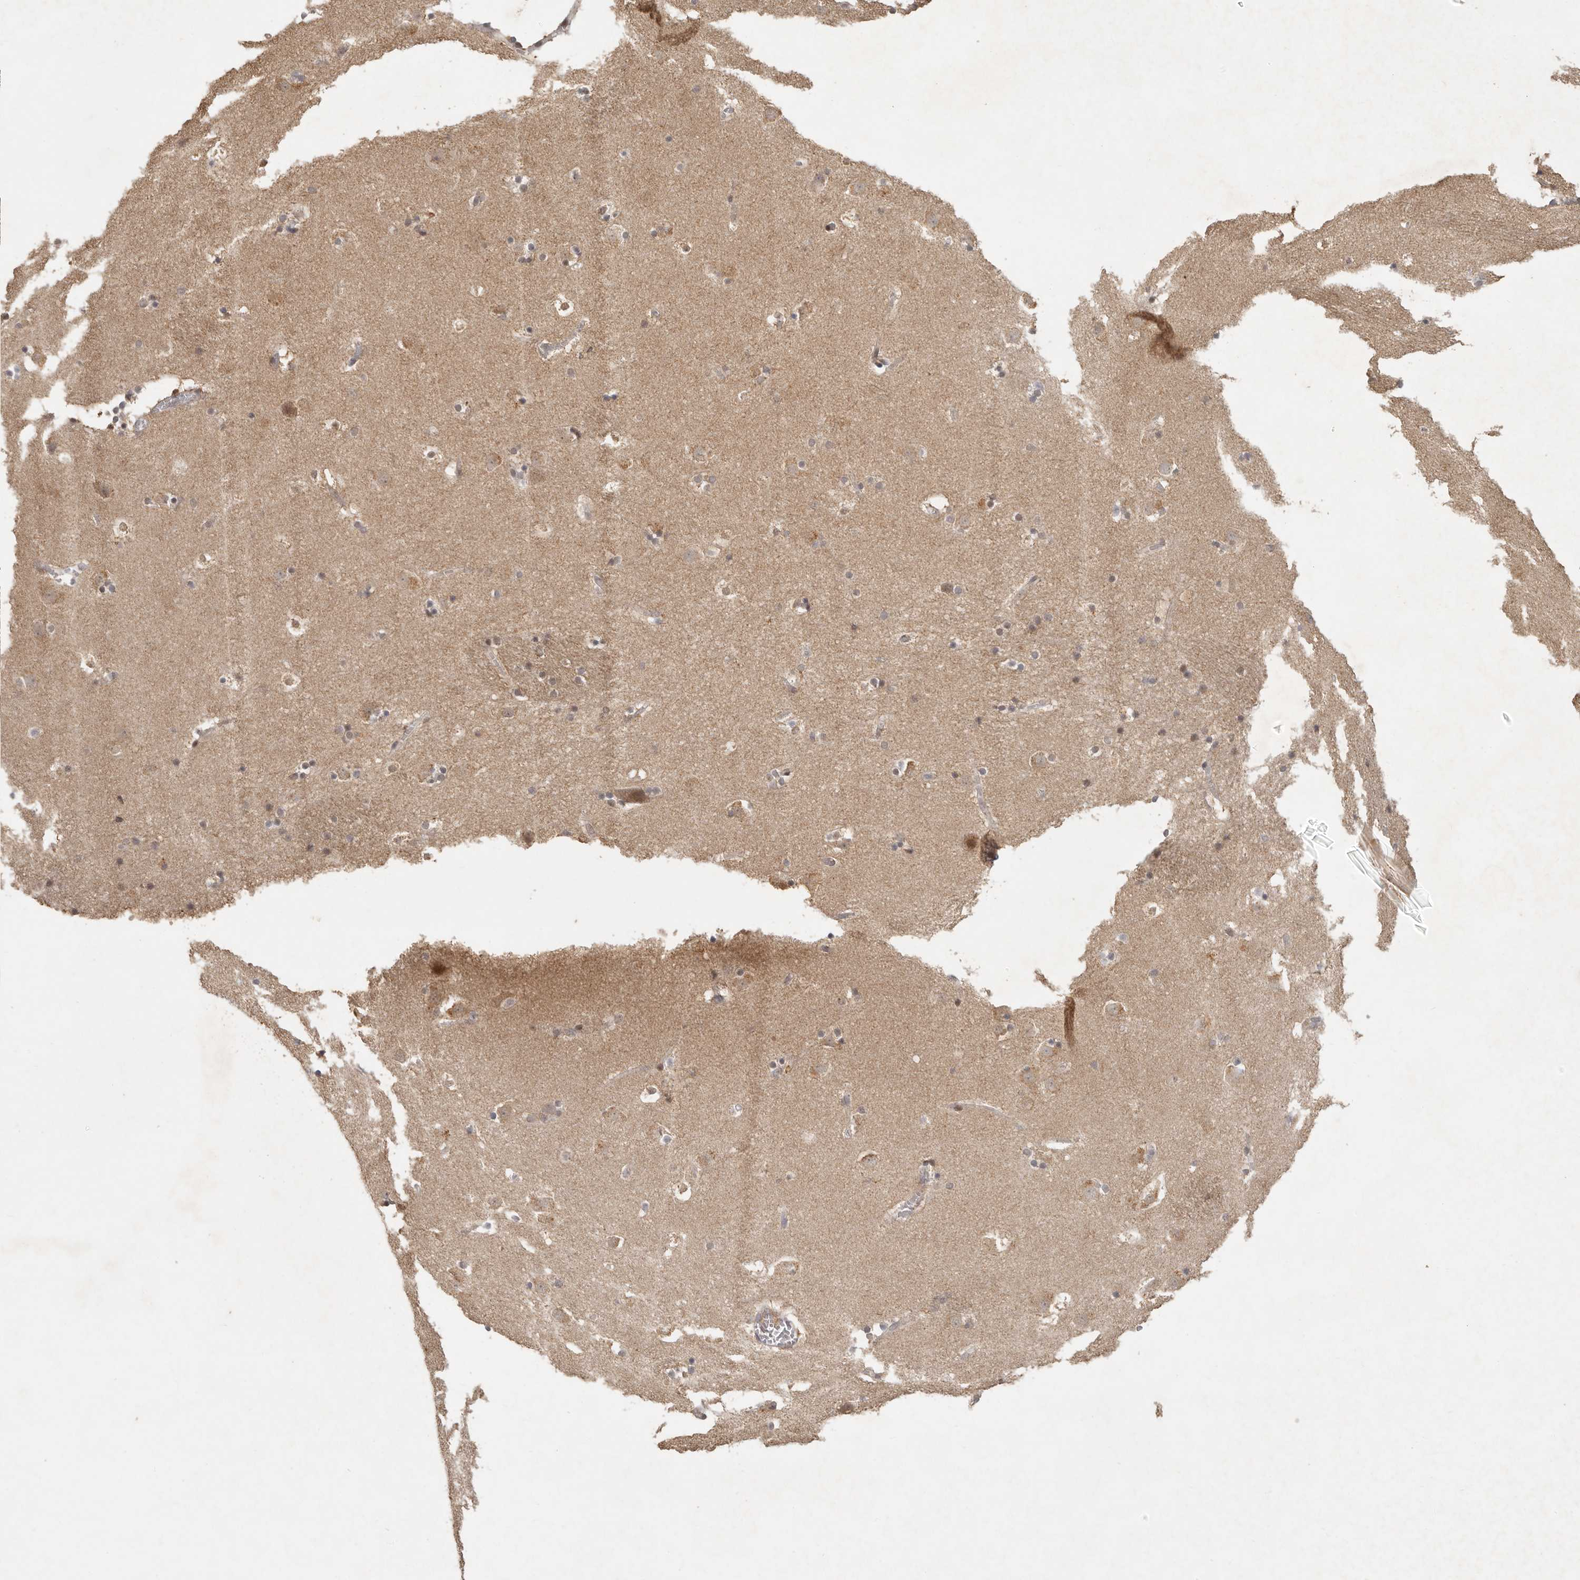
{"staining": {"intensity": "weak", "quantity": "25%-75%", "location": "cytoplasmic/membranous,nuclear"}, "tissue": "caudate", "cell_type": "Glial cells", "image_type": "normal", "snomed": [{"axis": "morphology", "description": "Normal tissue, NOS"}, {"axis": "topography", "description": "Lateral ventricle wall"}], "caption": "Caudate stained for a protein demonstrates weak cytoplasmic/membranous,nuclear positivity in glial cells. The protein is stained brown, and the nuclei are stained in blue (DAB (3,3'-diaminobenzidine) IHC with brightfield microscopy, high magnification).", "gene": "LRRC75A", "patient": {"sex": "male", "age": 45}}